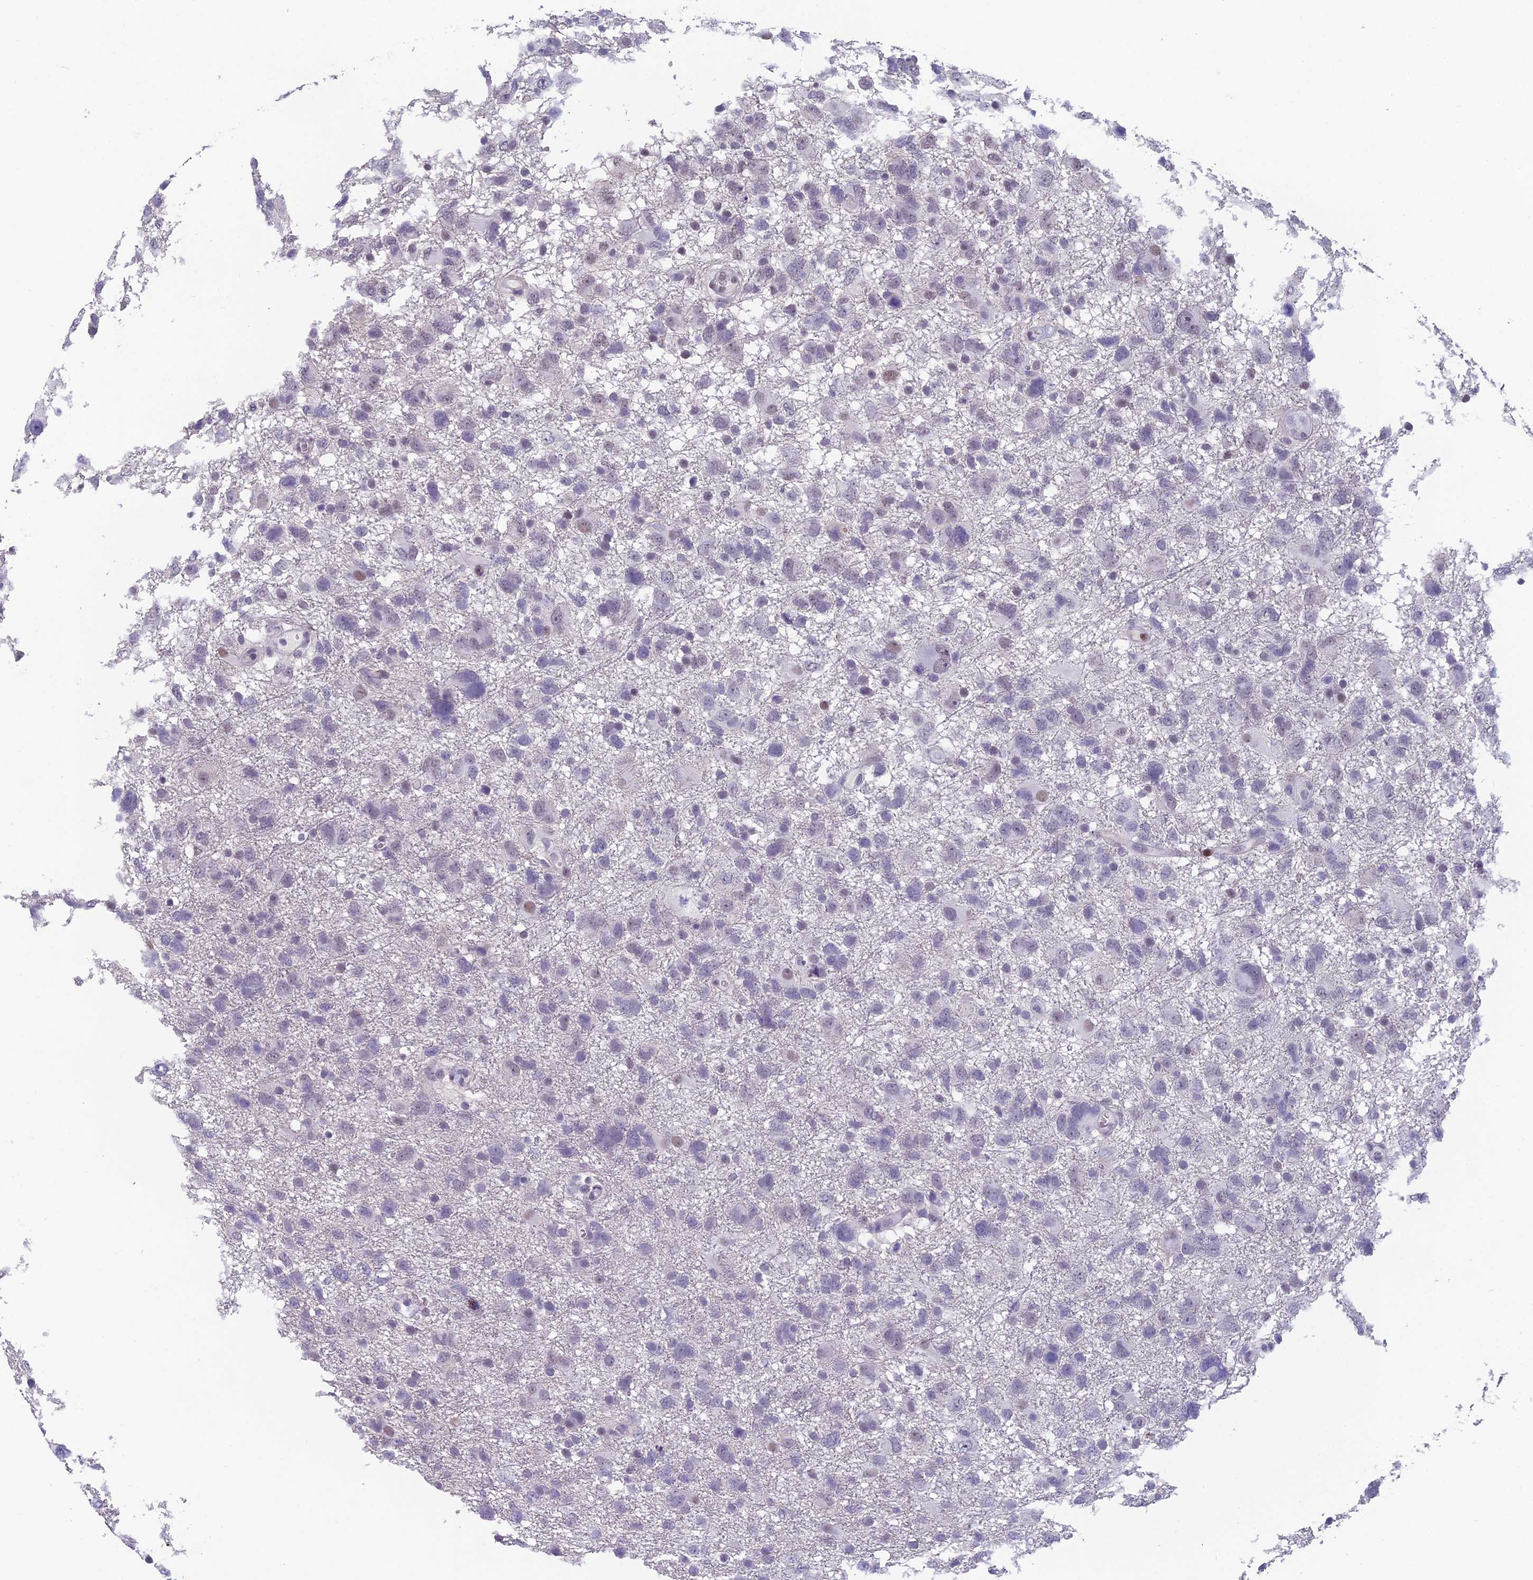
{"staining": {"intensity": "weak", "quantity": "<25%", "location": "nuclear"}, "tissue": "glioma", "cell_type": "Tumor cells", "image_type": "cancer", "snomed": [{"axis": "morphology", "description": "Glioma, malignant, High grade"}, {"axis": "topography", "description": "Brain"}], "caption": "Immunohistochemistry of glioma demonstrates no positivity in tumor cells.", "gene": "RGS17", "patient": {"sex": "male", "age": 61}}